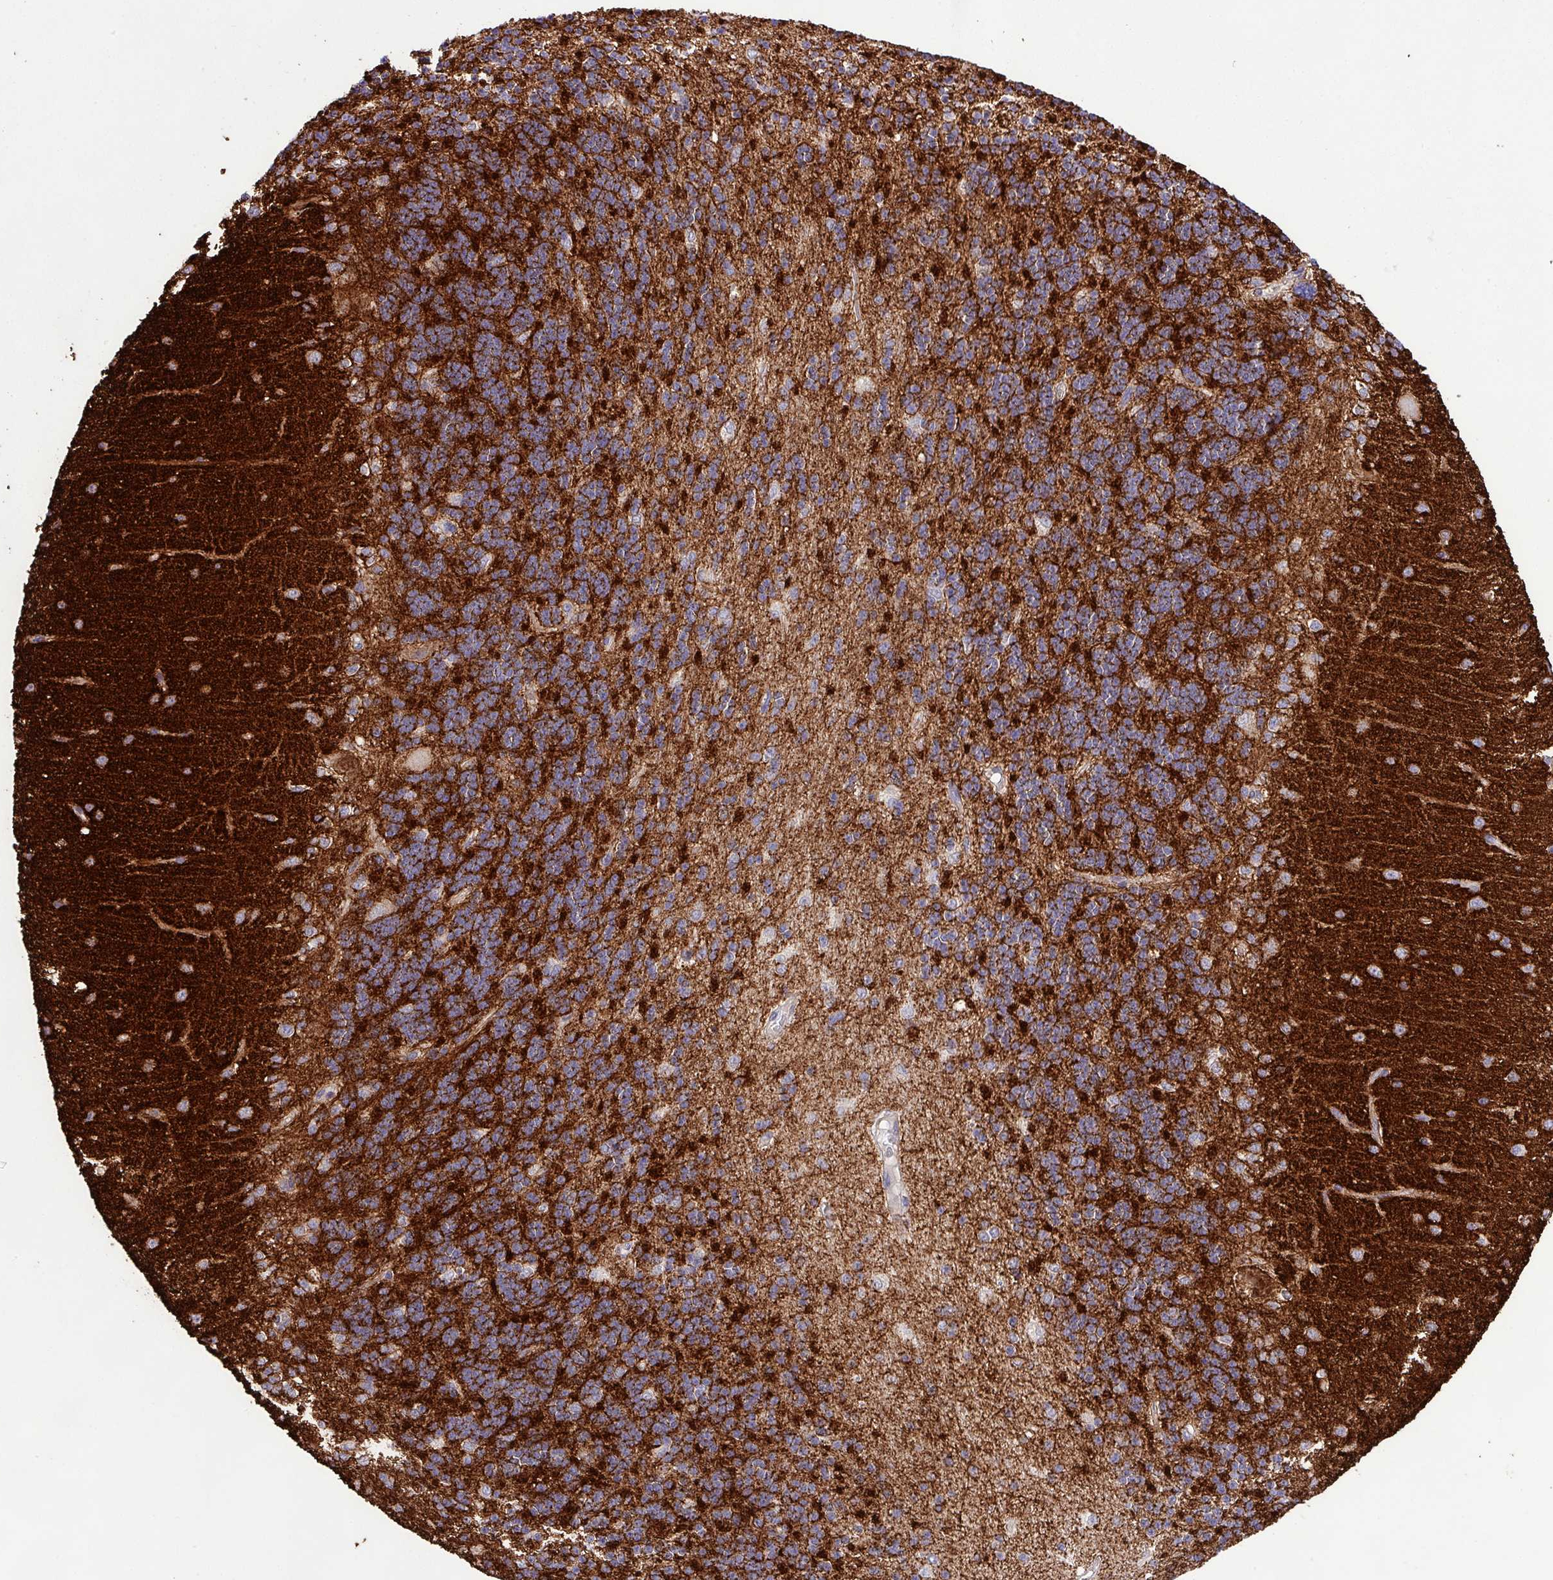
{"staining": {"intensity": "strong", "quantity": ">75%", "location": "cytoplasmic/membranous"}, "tissue": "cerebellum", "cell_type": "Cells in granular layer", "image_type": "normal", "snomed": [{"axis": "morphology", "description": "Normal tissue, NOS"}, {"axis": "topography", "description": "Cerebellum"}], "caption": "The immunohistochemical stain highlights strong cytoplasmic/membranous positivity in cells in granular layer of unremarkable cerebellum. Ihc stains the protein in brown and the nuclei are stained blue.", "gene": "B3GNT9", "patient": {"sex": "female", "age": 29}}